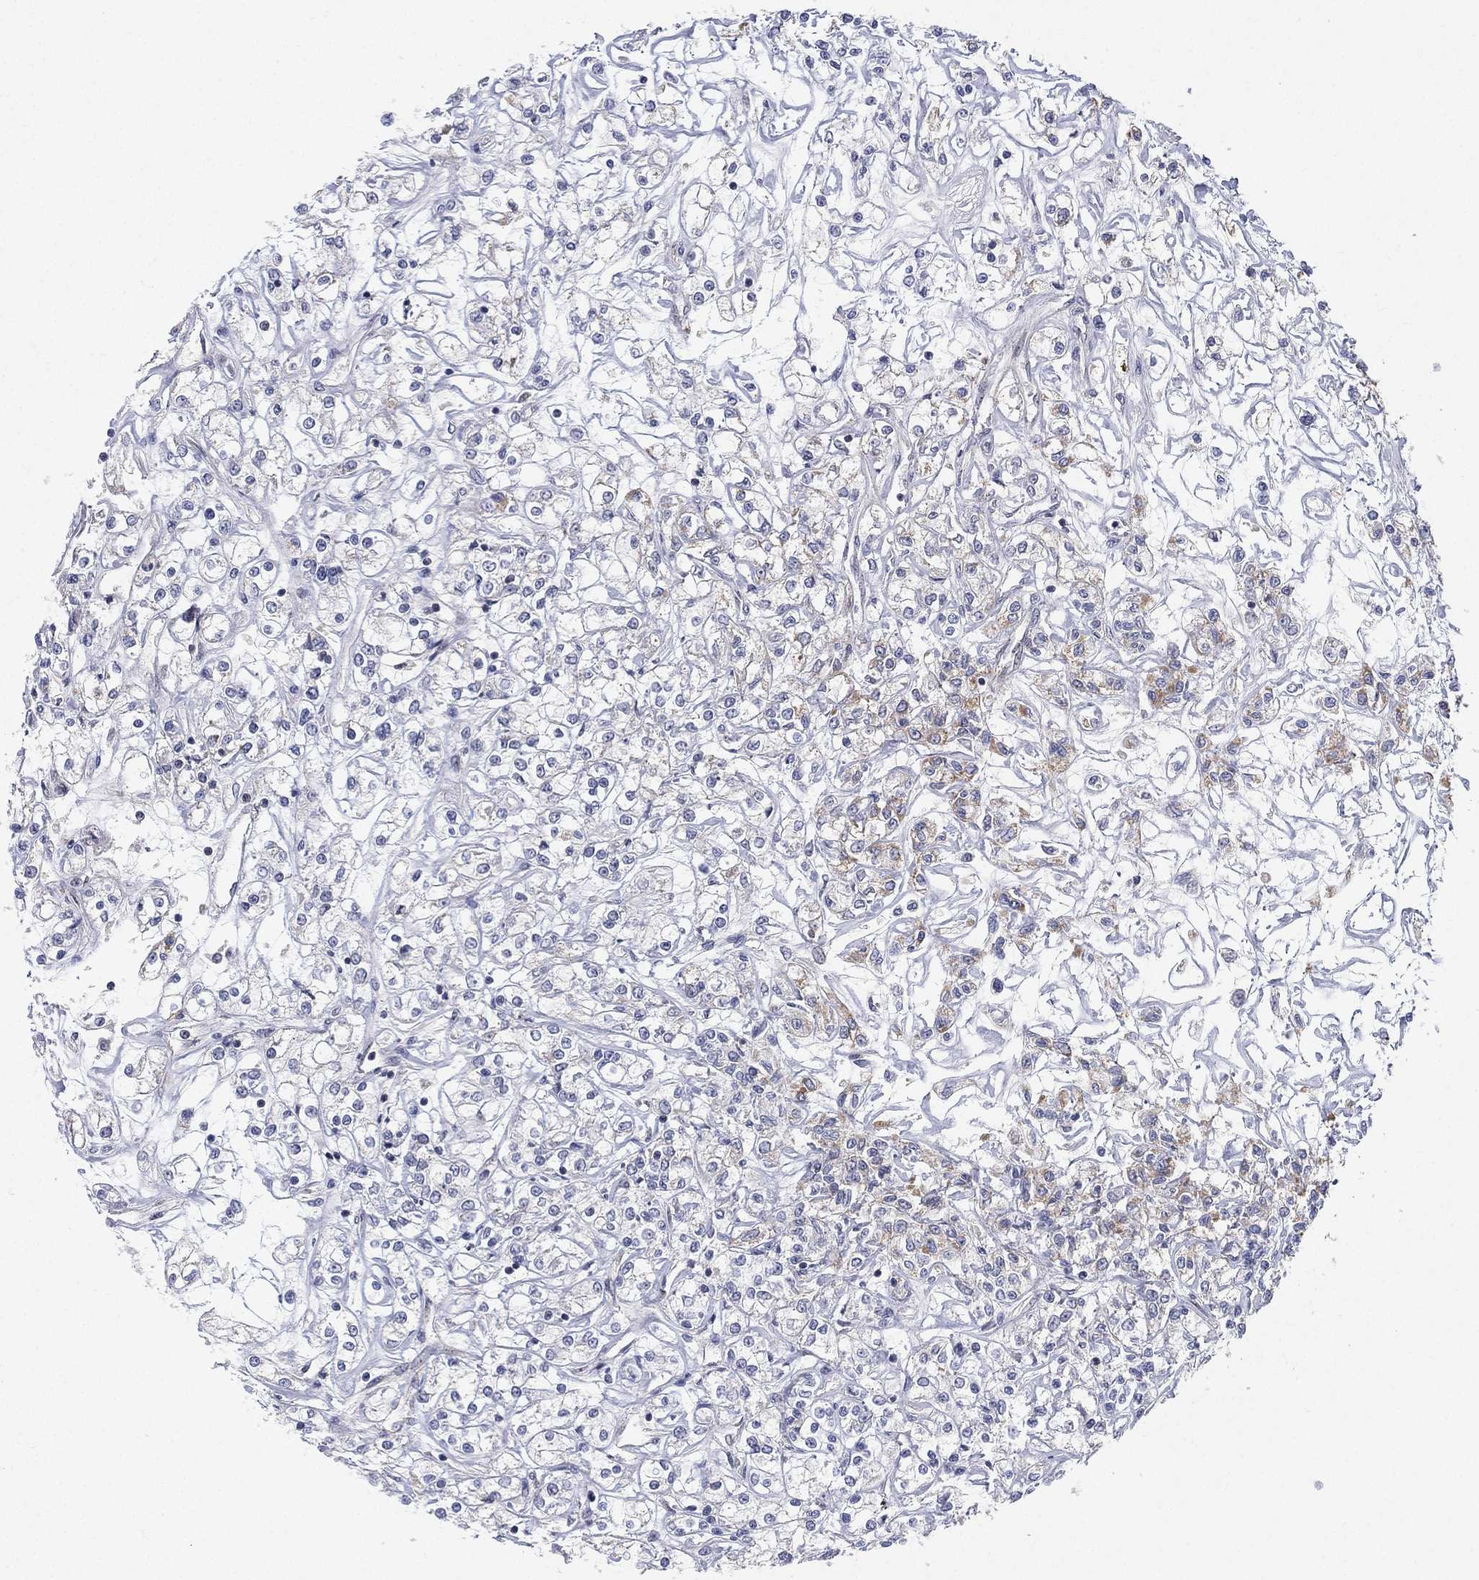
{"staining": {"intensity": "negative", "quantity": "none", "location": "none"}, "tissue": "renal cancer", "cell_type": "Tumor cells", "image_type": "cancer", "snomed": [{"axis": "morphology", "description": "Adenocarcinoma, NOS"}, {"axis": "topography", "description": "Kidney"}], "caption": "This is an IHC photomicrograph of human renal cancer. There is no expression in tumor cells.", "gene": "DGCR8", "patient": {"sex": "female", "age": 59}}